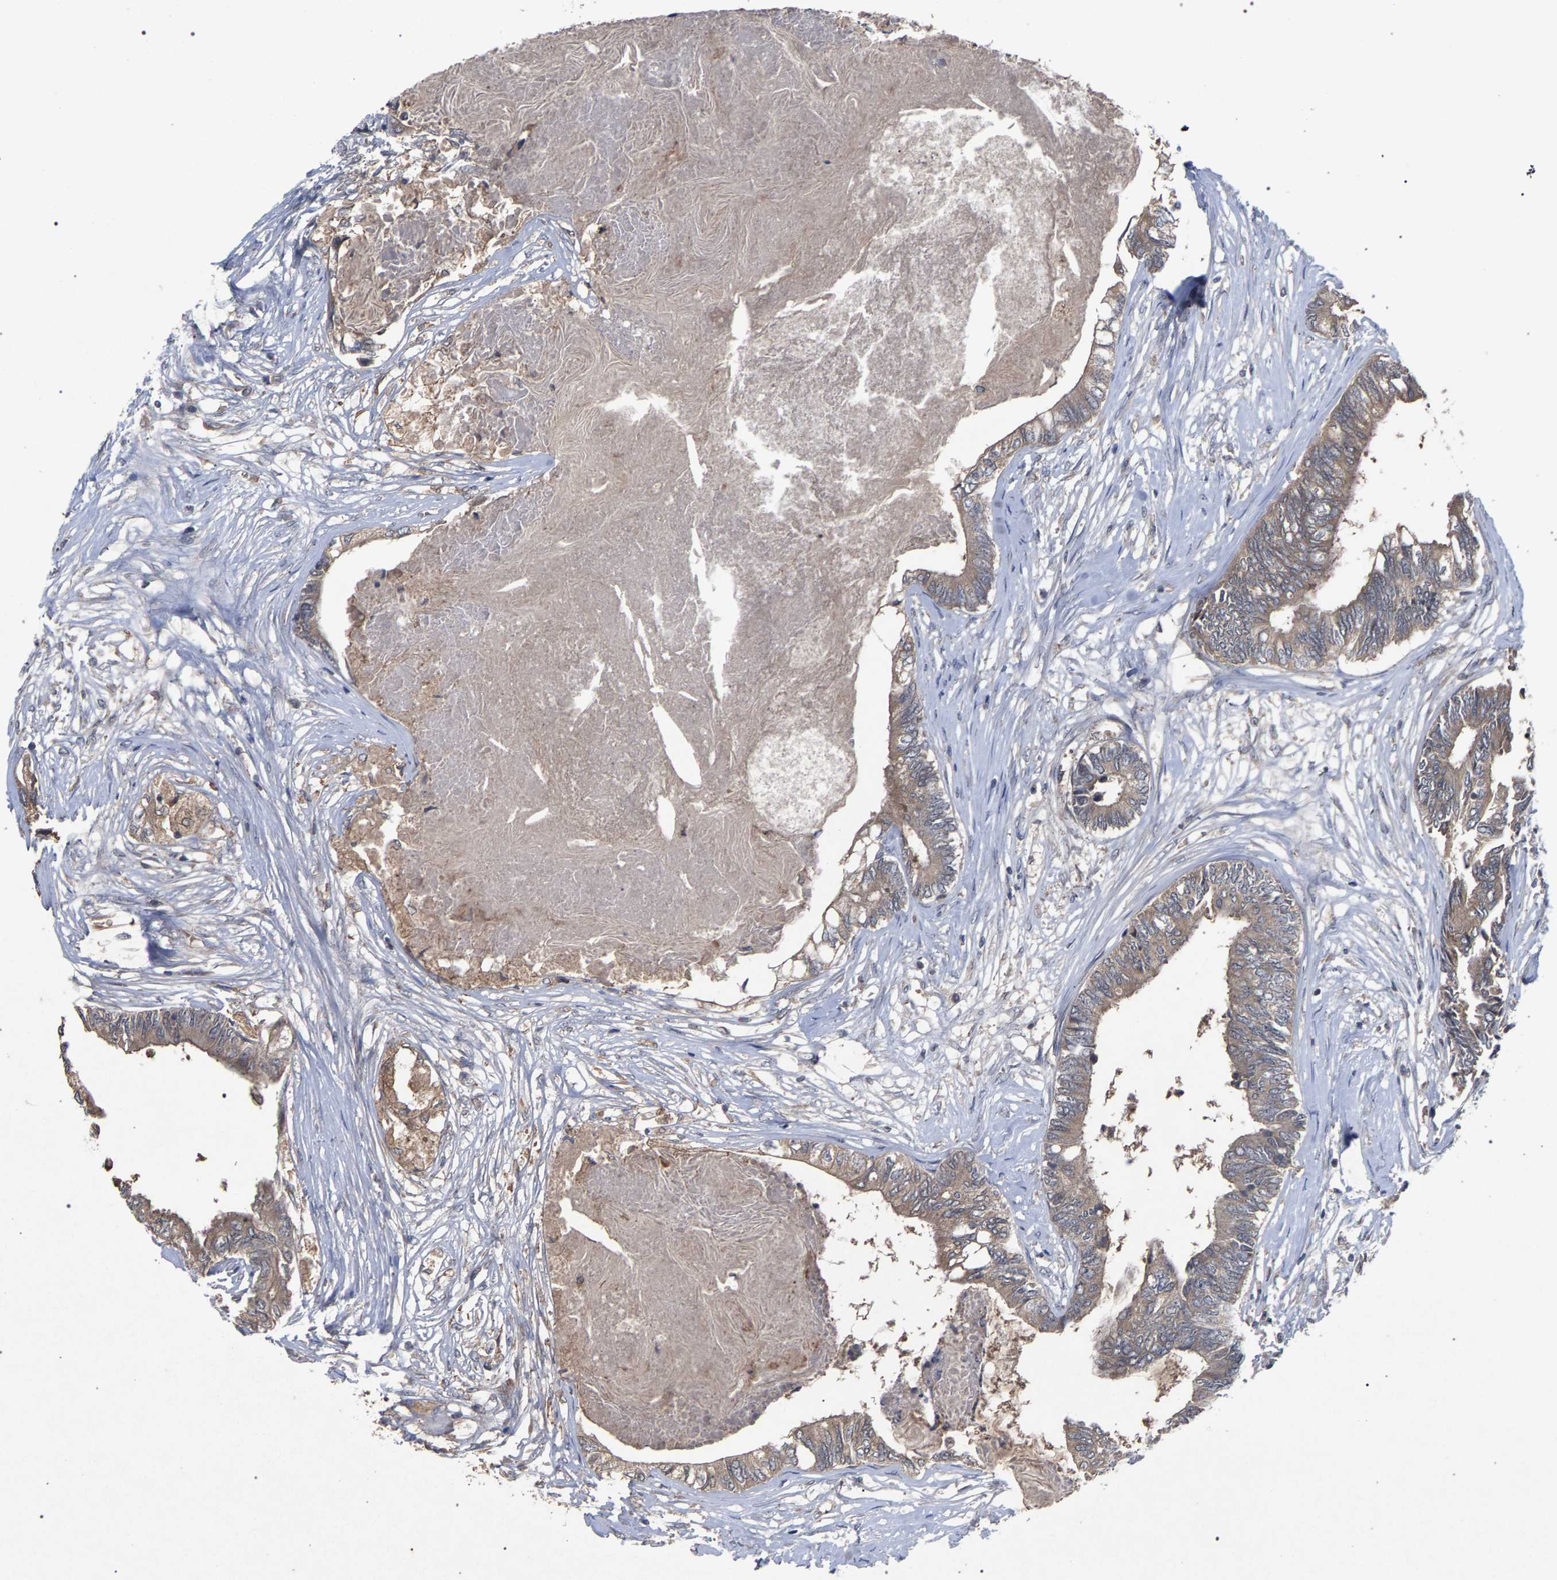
{"staining": {"intensity": "weak", "quantity": ">75%", "location": "cytoplasmic/membranous"}, "tissue": "colorectal cancer", "cell_type": "Tumor cells", "image_type": "cancer", "snomed": [{"axis": "morphology", "description": "Adenocarcinoma, NOS"}, {"axis": "topography", "description": "Rectum"}], "caption": "Protein expression analysis of human colorectal cancer reveals weak cytoplasmic/membranous staining in approximately >75% of tumor cells.", "gene": "SLC4A4", "patient": {"sex": "male", "age": 63}}